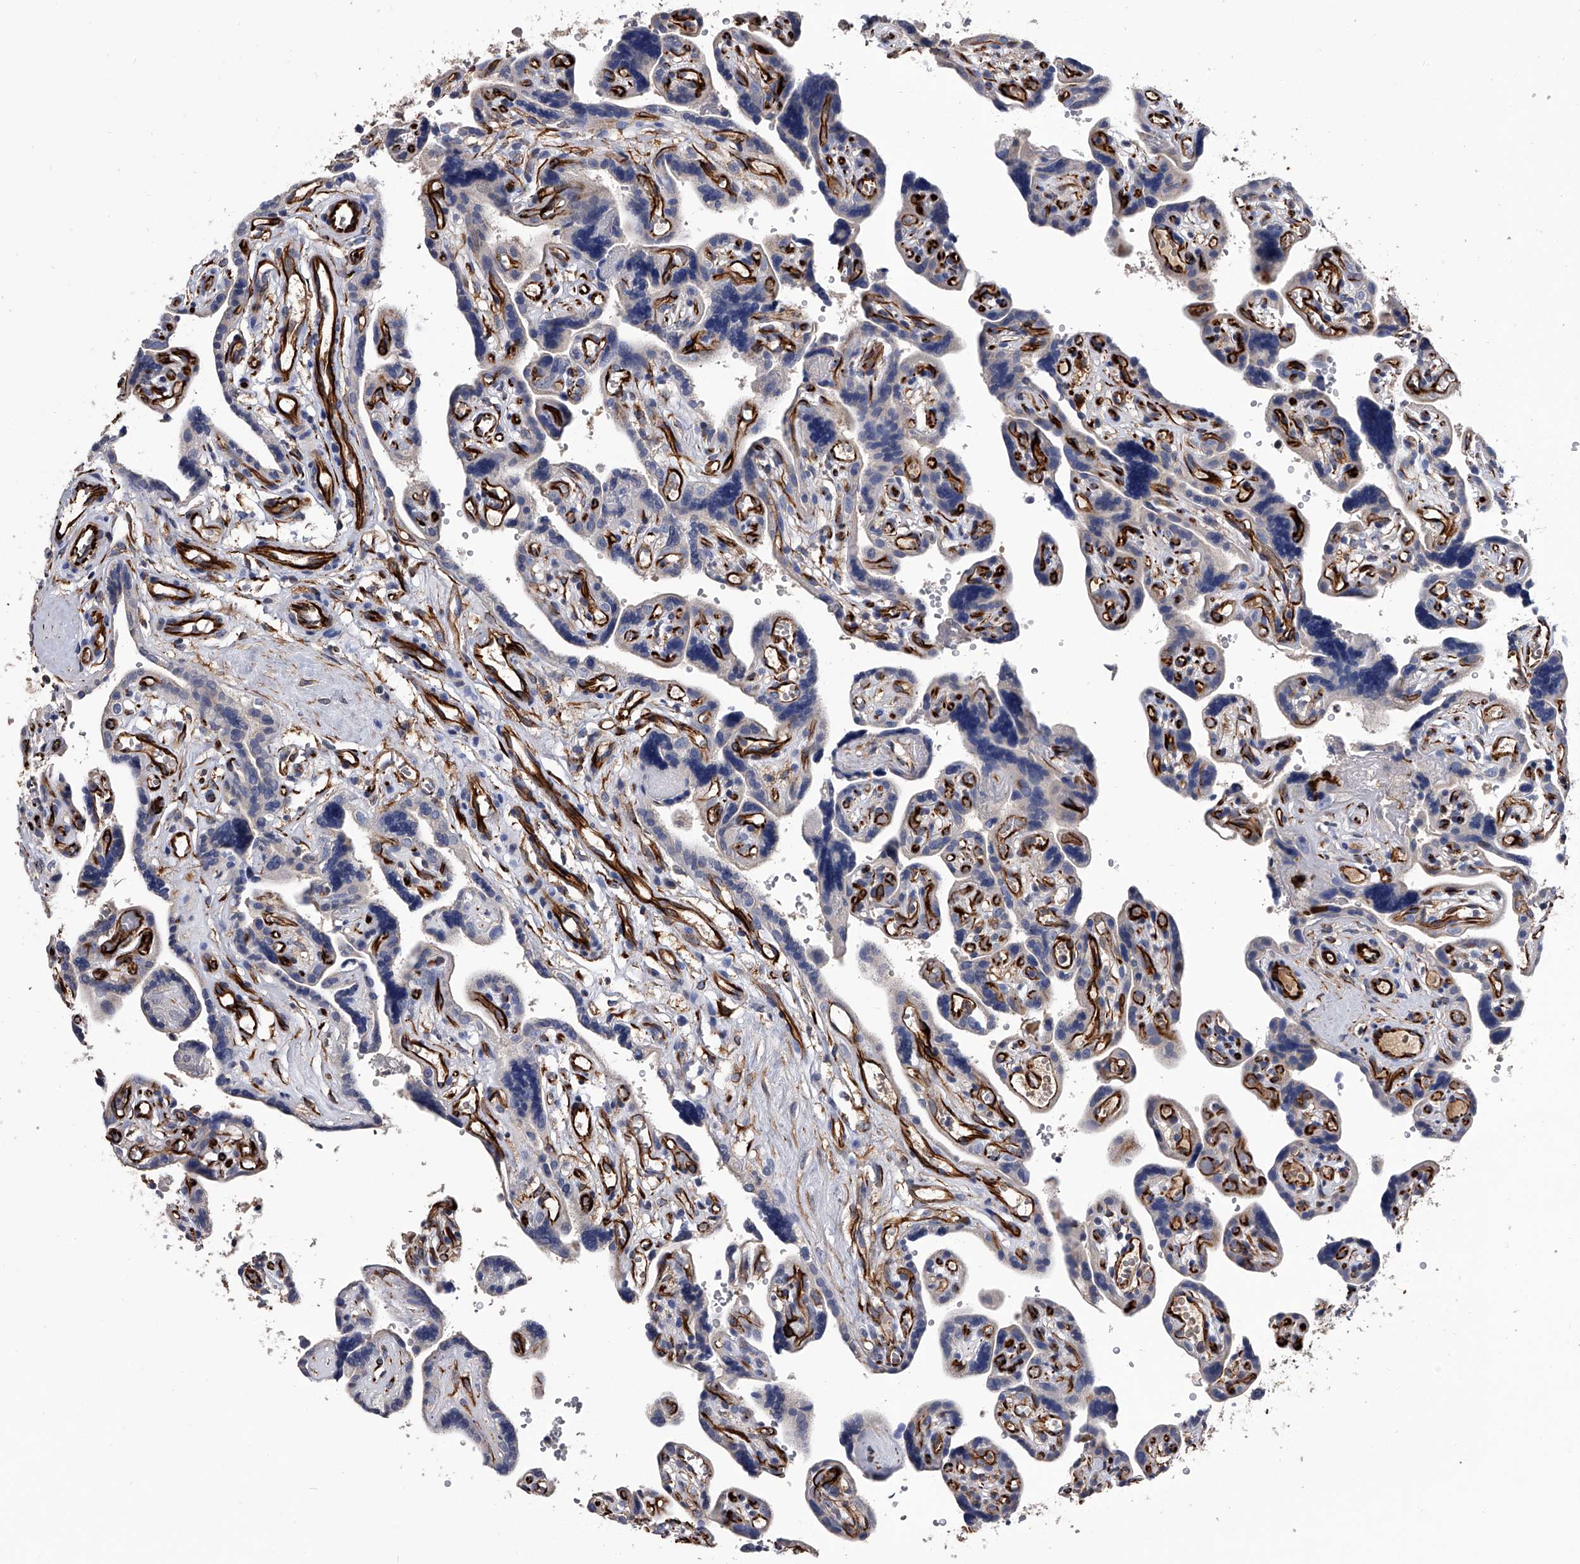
{"staining": {"intensity": "negative", "quantity": "none", "location": "none"}, "tissue": "placenta", "cell_type": "Decidual cells", "image_type": "normal", "snomed": [{"axis": "morphology", "description": "Normal tissue, NOS"}, {"axis": "topography", "description": "Placenta"}], "caption": "An IHC image of normal placenta is shown. There is no staining in decidual cells of placenta.", "gene": "EFCAB7", "patient": {"sex": "female", "age": 30}}